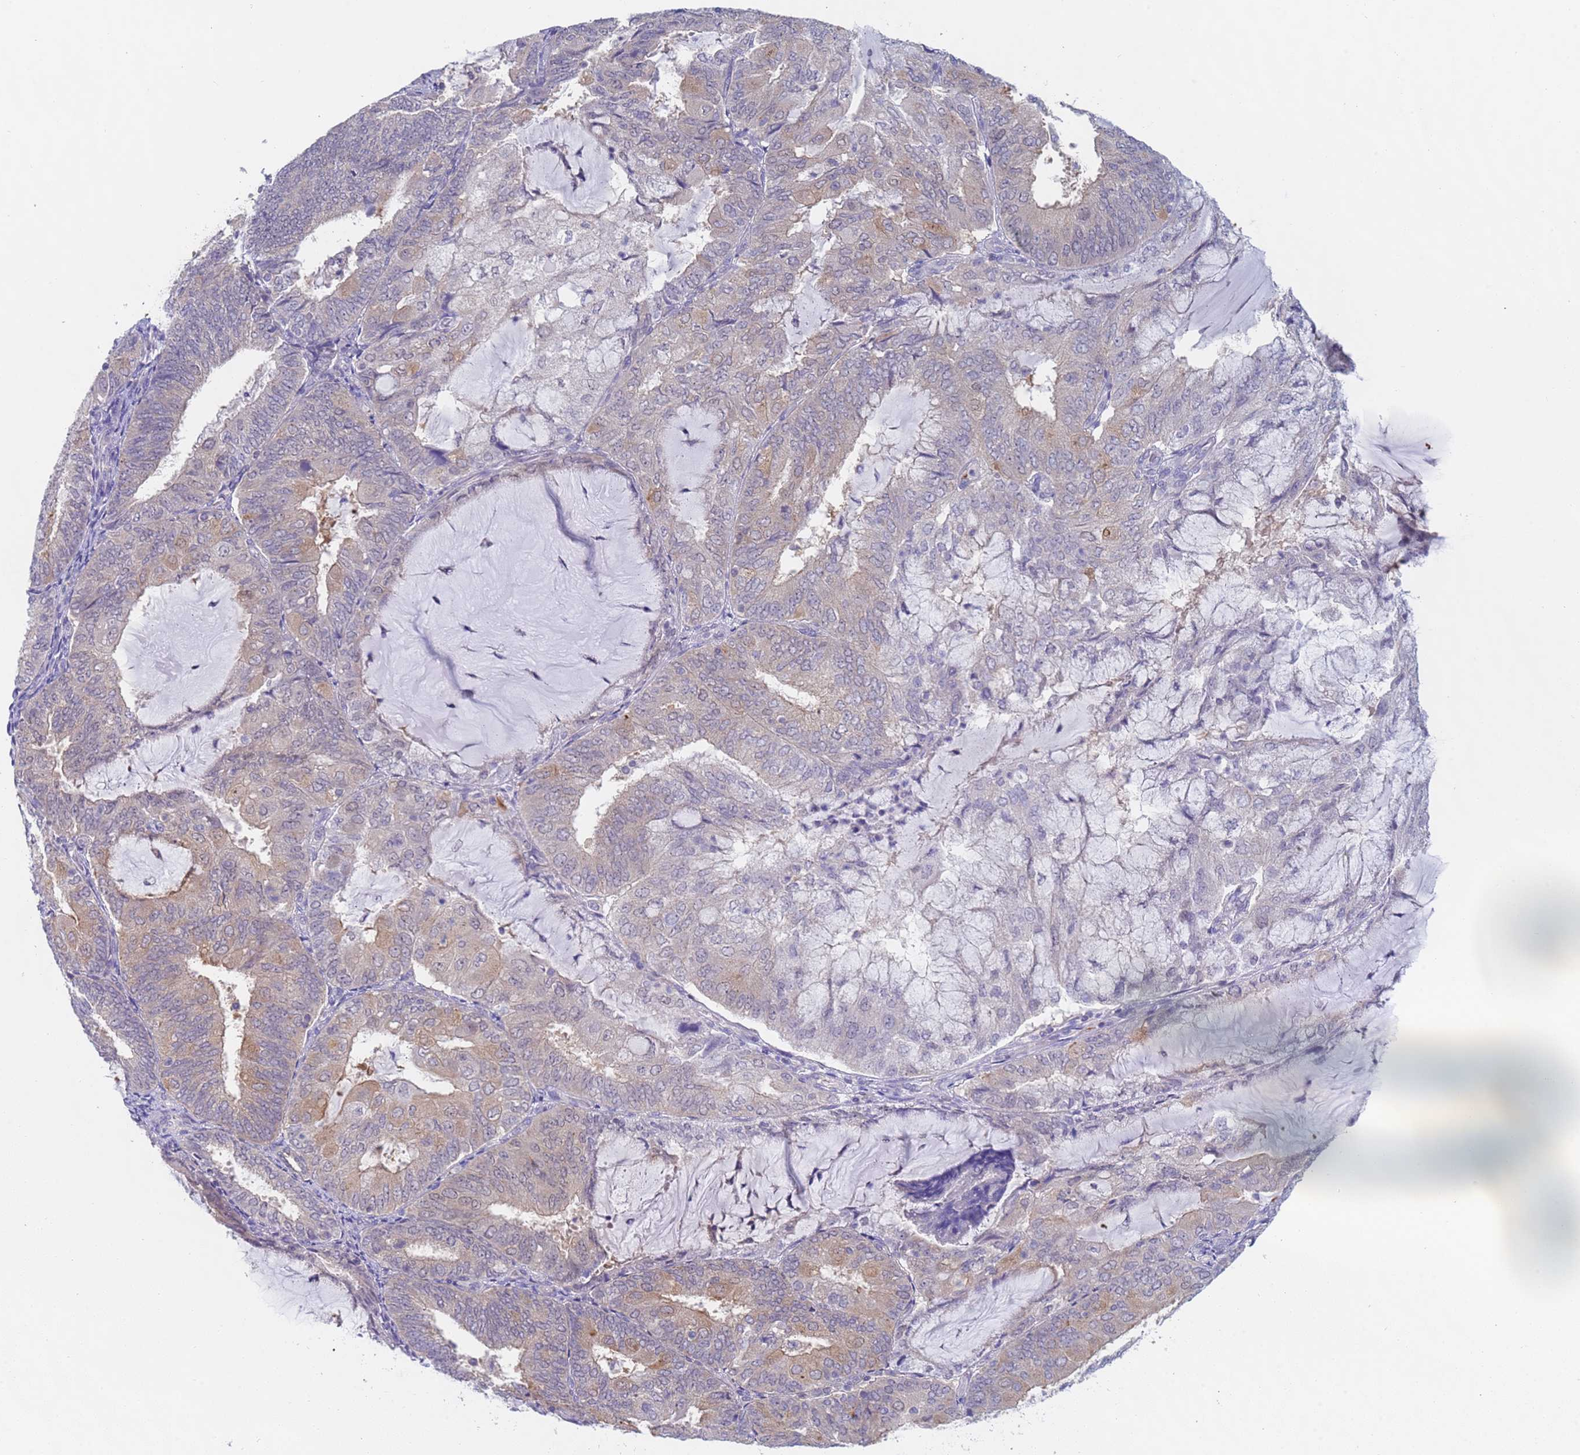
{"staining": {"intensity": "weak", "quantity": "25%-75%", "location": "cytoplasmic/membranous"}, "tissue": "endometrial cancer", "cell_type": "Tumor cells", "image_type": "cancer", "snomed": [{"axis": "morphology", "description": "Adenocarcinoma, NOS"}, {"axis": "topography", "description": "Endometrium"}], "caption": "Brown immunohistochemical staining in human endometrial cancer reveals weak cytoplasmic/membranous expression in approximately 25%-75% of tumor cells.", "gene": "CAPN7", "patient": {"sex": "female", "age": 81}}